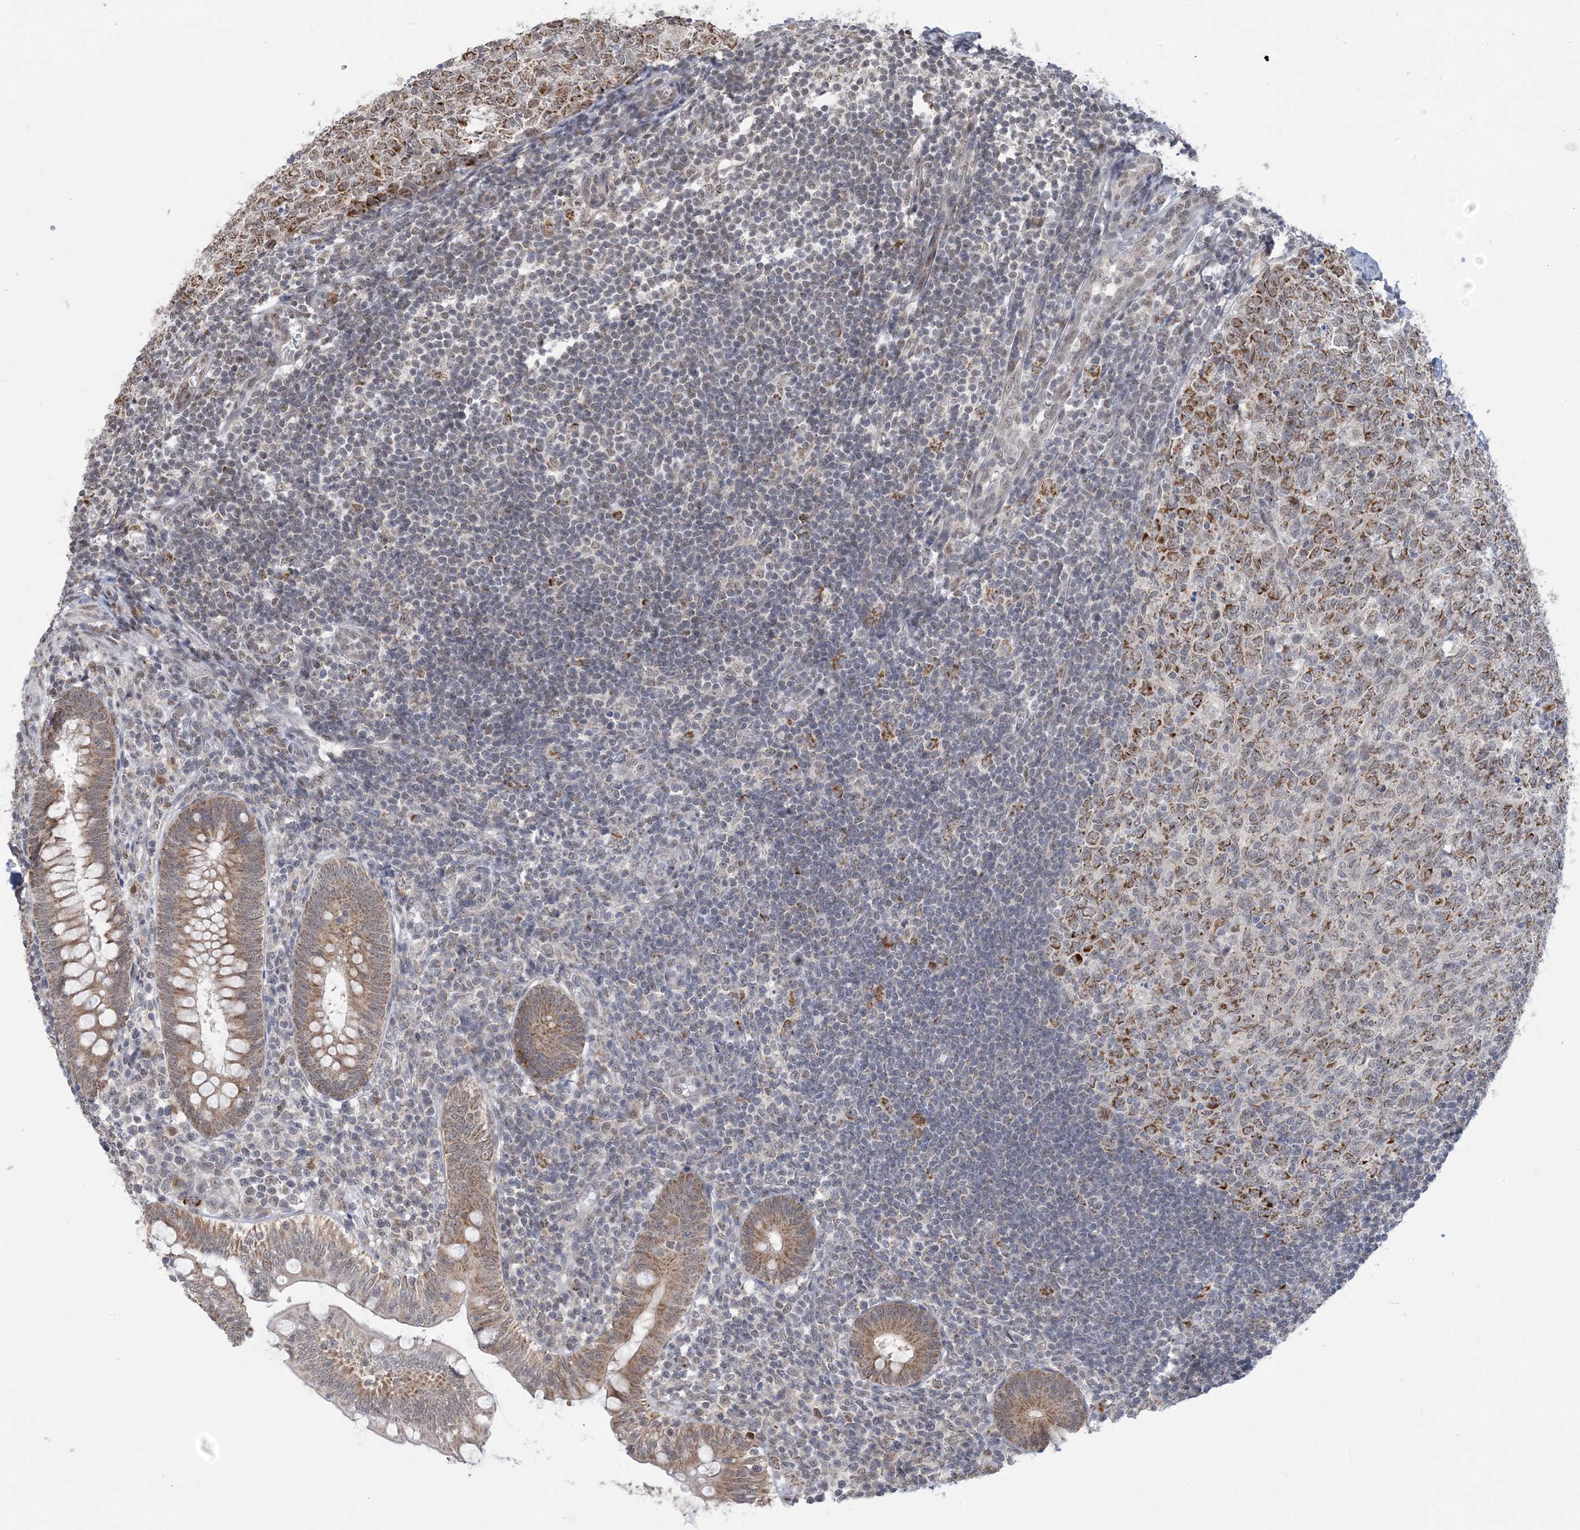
{"staining": {"intensity": "moderate", "quantity": ">75%", "location": "cytoplasmic/membranous,nuclear"}, "tissue": "appendix", "cell_type": "Glandular cells", "image_type": "normal", "snomed": [{"axis": "morphology", "description": "Normal tissue, NOS"}, {"axis": "topography", "description": "Appendix"}], "caption": "Protein expression analysis of normal appendix shows moderate cytoplasmic/membranous,nuclear expression in approximately >75% of glandular cells. The protein of interest is stained brown, and the nuclei are stained in blue (DAB IHC with brightfield microscopy, high magnification).", "gene": "TRMT10C", "patient": {"sex": "male", "age": 14}}